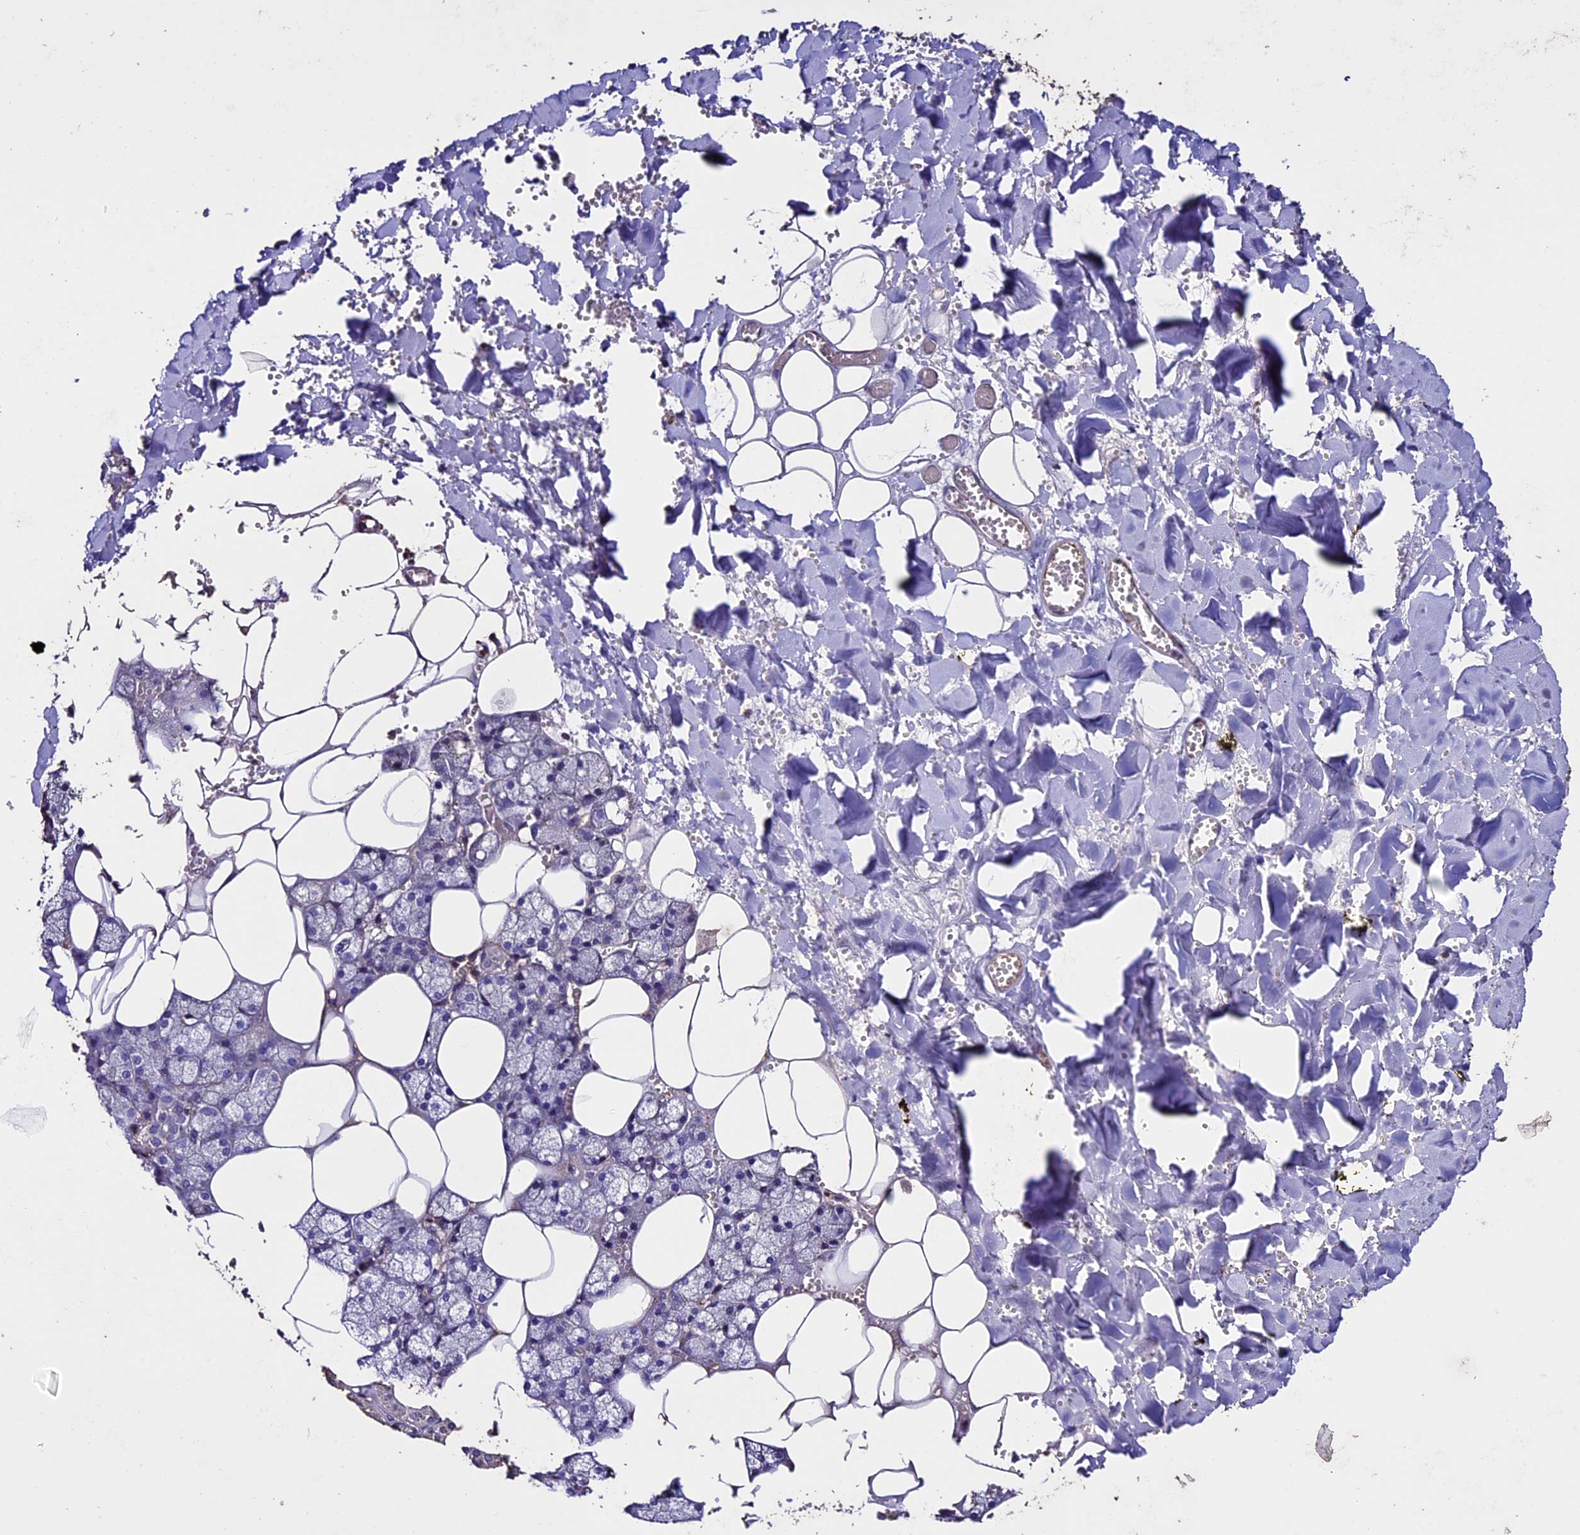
{"staining": {"intensity": "negative", "quantity": "none", "location": "none"}, "tissue": "salivary gland", "cell_type": "Glandular cells", "image_type": "normal", "snomed": [{"axis": "morphology", "description": "Normal tissue, NOS"}, {"axis": "topography", "description": "Salivary gland"}], "caption": "Immunohistochemistry micrograph of benign salivary gland: human salivary gland stained with DAB shows no significant protein expression in glandular cells. (DAB (3,3'-diaminobenzidine) immunohistochemistry (IHC), high magnification).", "gene": "USB1", "patient": {"sex": "male", "age": 62}}